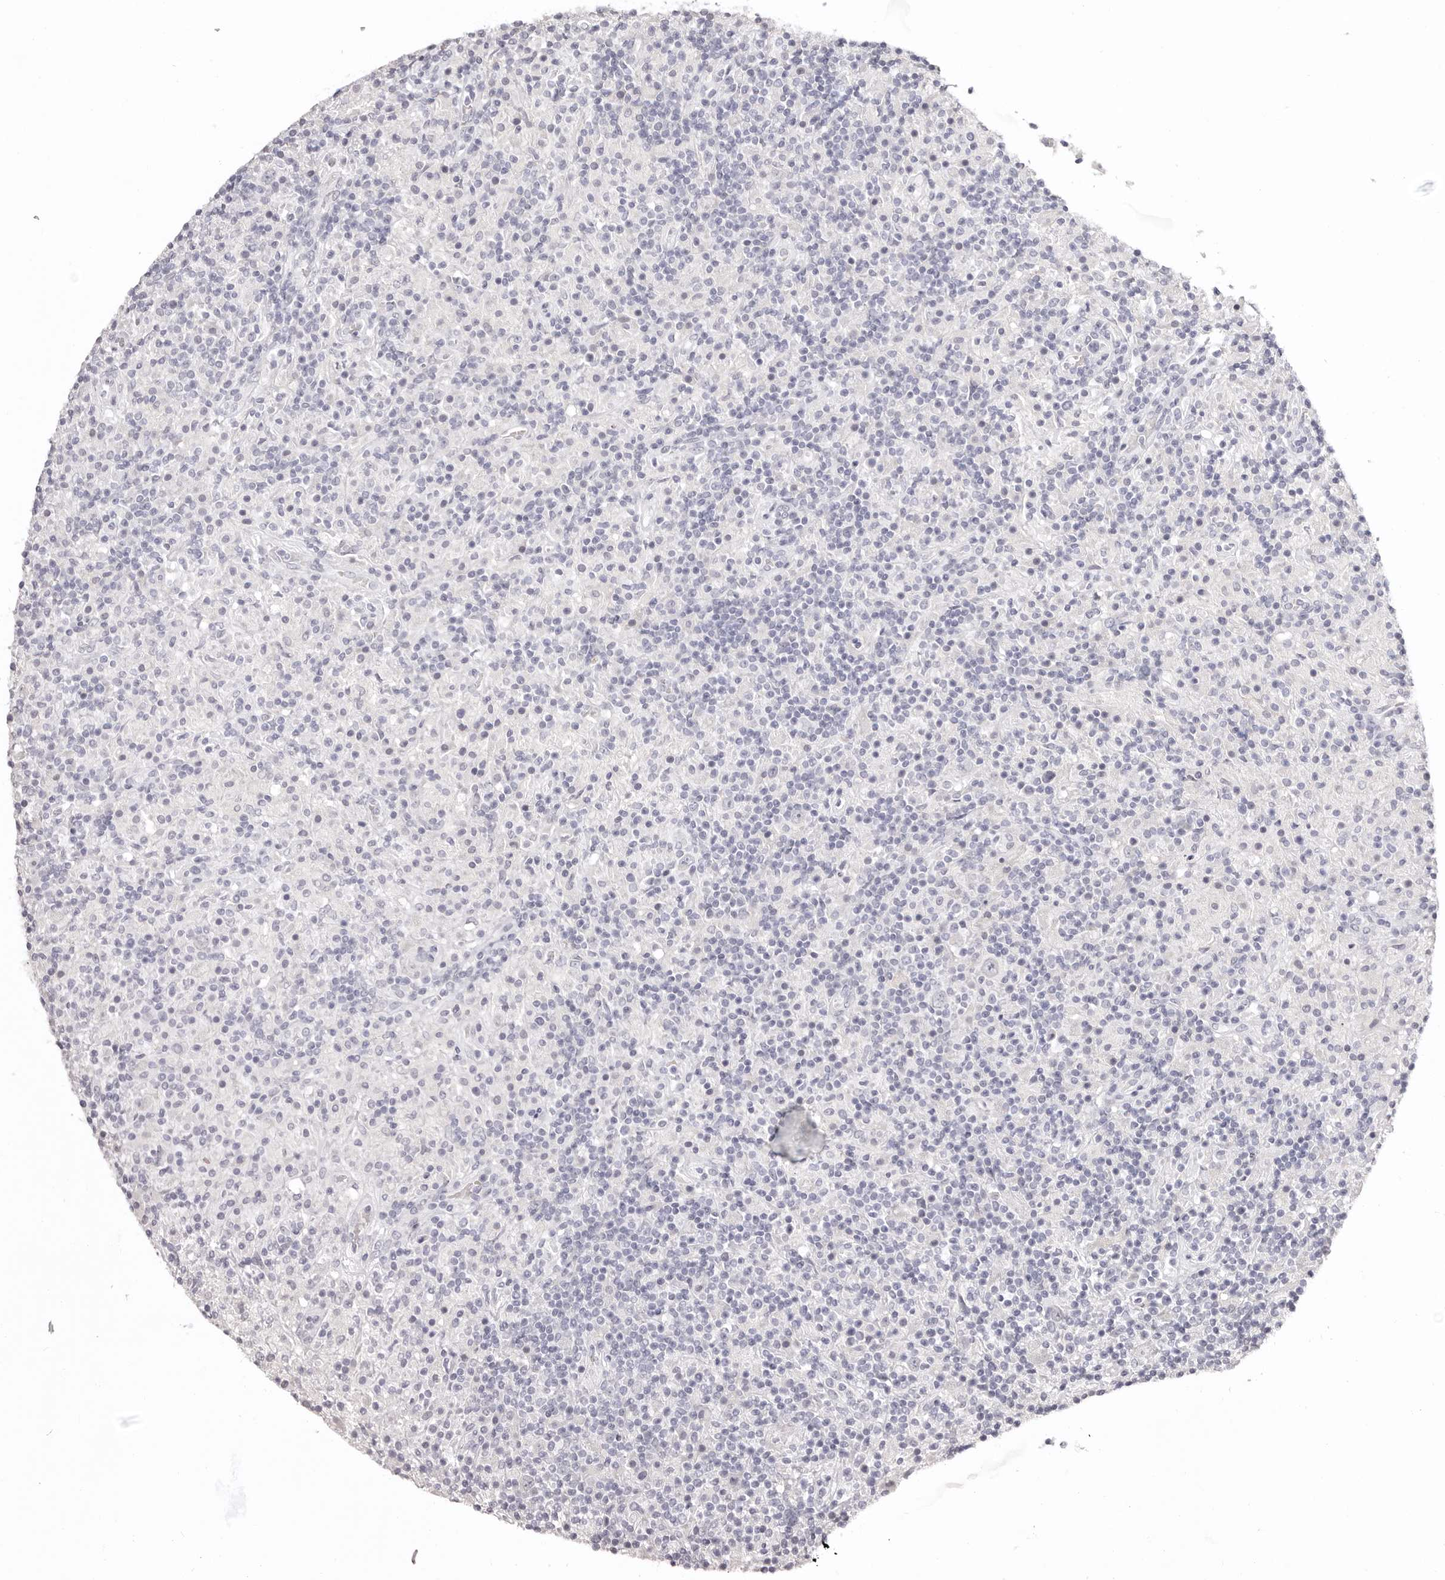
{"staining": {"intensity": "negative", "quantity": "none", "location": "none"}, "tissue": "lymphoma", "cell_type": "Tumor cells", "image_type": "cancer", "snomed": [{"axis": "morphology", "description": "Hodgkin's disease, NOS"}, {"axis": "topography", "description": "Lymph node"}], "caption": "The image displays no significant expression in tumor cells of Hodgkin's disease. (Brightfield microscopy of DAB (3,3'-diaminobenzidine) immunohistochemistry (IHC) at high magnification).", "gene": "PCDHB6", "patient": {"sex": "male", "age": 70}}